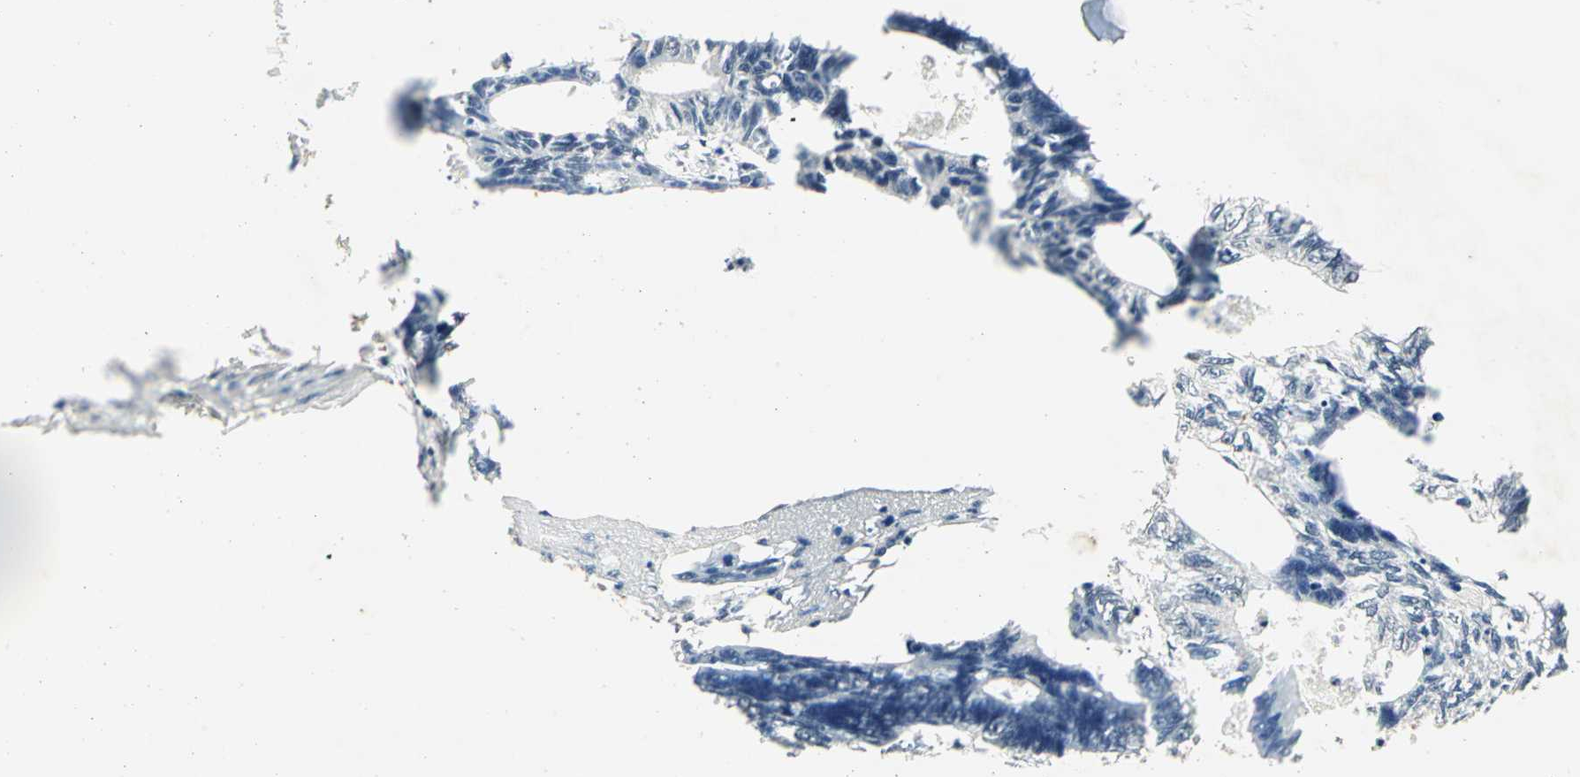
{"staining": {"intensity": "negative", "quantity": "none", "location": "none"}, "tissue": "colorectal cancer", "cell_type": "Tumor cells", "image_type": "cancer", "snomed": [{"axis": "morphology", "description": "Adenocarcinoma, NOS"}, {"axis": "topography", "description": "Colon"}], "caption": "This is an immunohistochemistry (IHC) micrograph of colorectal adenocarcinoma. There is no expression in tumor cells.", "gene": "AK6", "patient": {"sex": "female", "age": 55}}